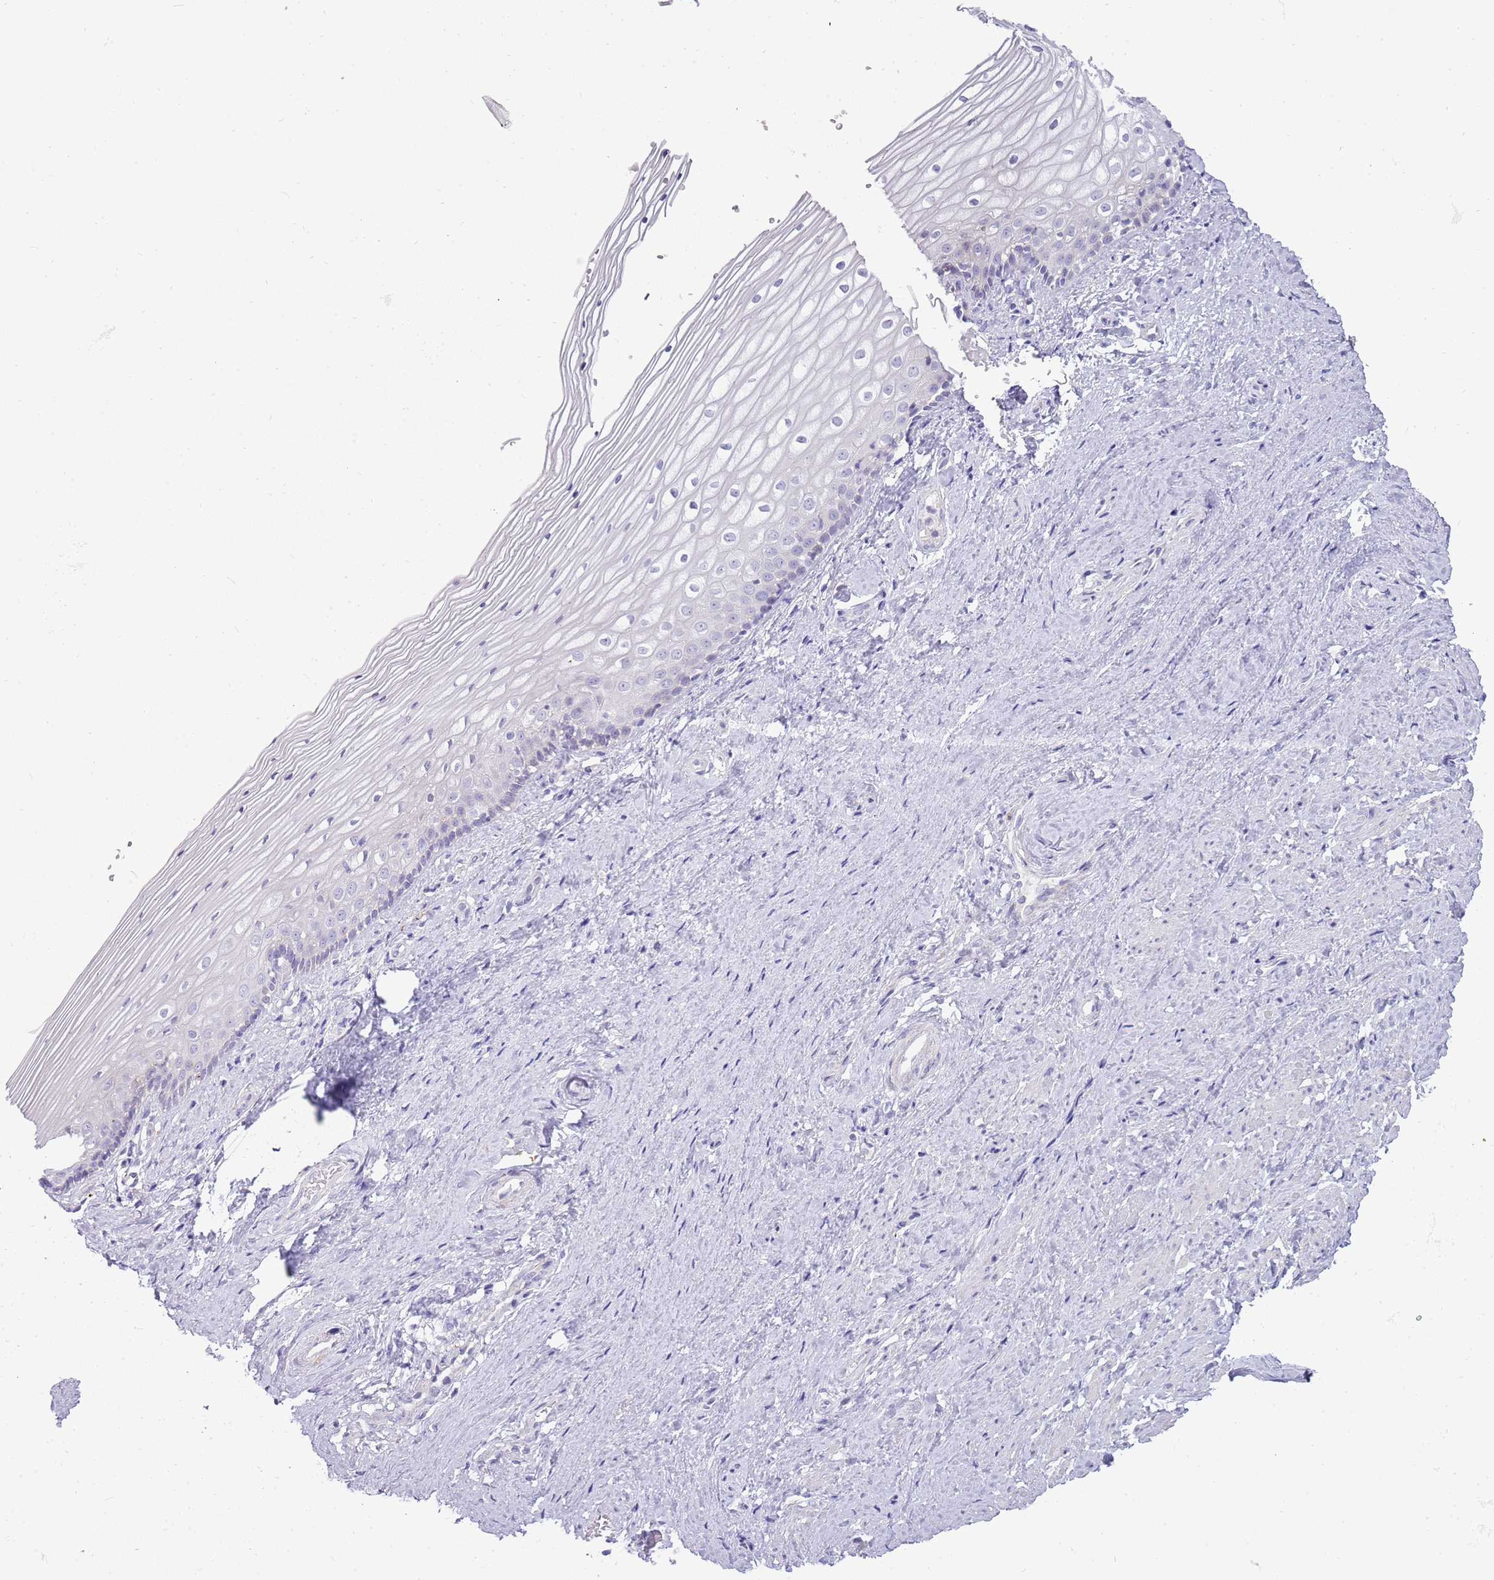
{"staining": {"intensity": "negative", "quantity": "none", "location": "none"}, "tissue": "vagina", "cell_type": "Squamous epithelial cells", "image_type": "normal", "snomed": [{"axis": "morphology", "description": "Normal tissue, NOS"}, {"axis": "topography", "description": "Vagina"}], "caption": "This is an immunohistochemistry photomicrograph of unremarkable vagina. There is no staining in squamous epithelial cells.", "gene": "DIPK1C", "patient": {"sex": "female", "age": 46}}